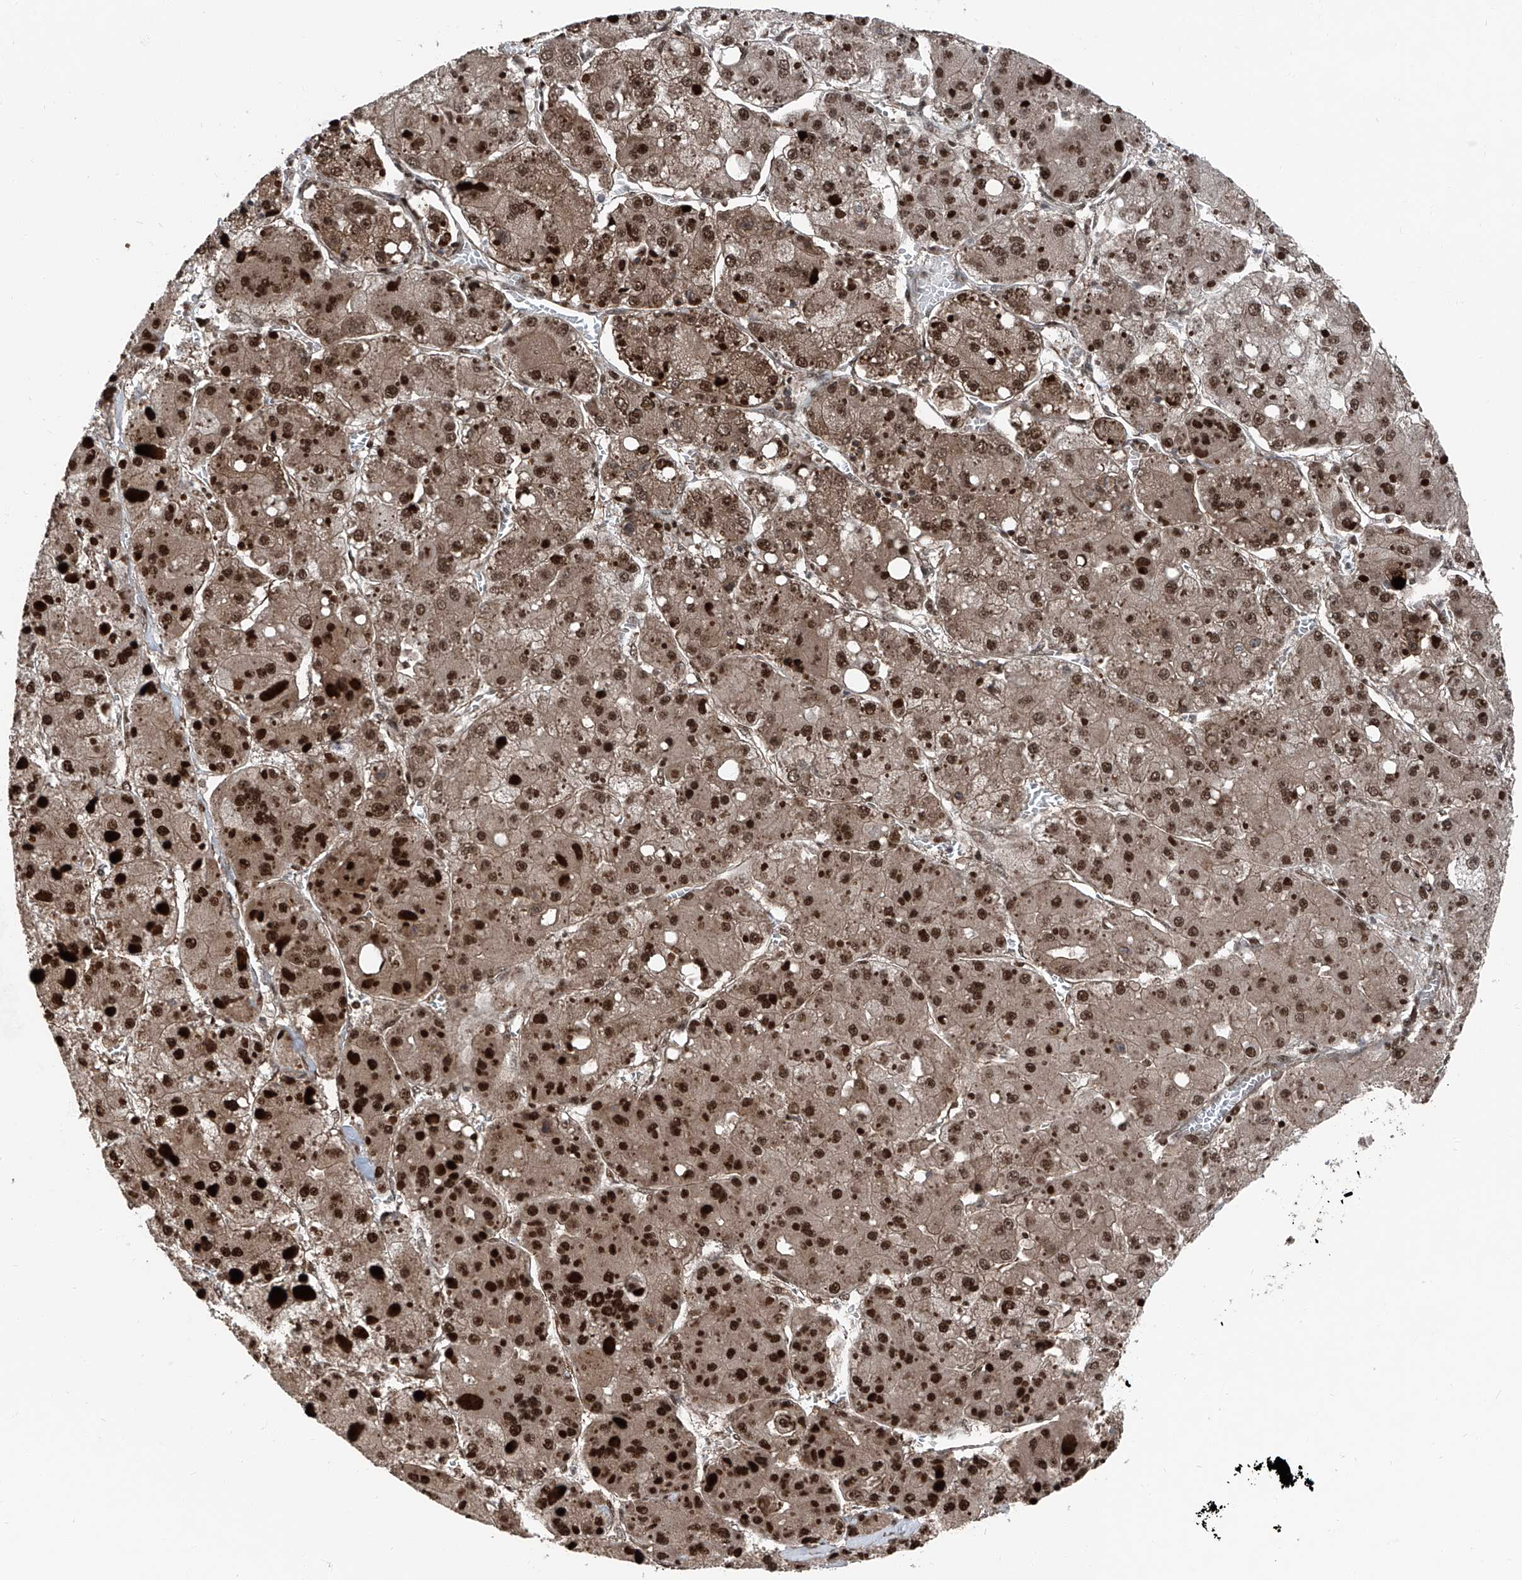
{"staining": {"intensity": "strong", "quantity": ">75%", "location": "nuclear"}, "tissue": "liver cancer", "cell_type": "Tumor cells", "image_type": "cancer", "snomed": [{"axis": "morphology", "description": "Carcinoma, Hepatocellular, NOS"}, {"axis": "topography", "description": "Liver"}], "caption": "Liver cancer (hepatocellular carcinoma) stained with a protein marker exhibits strong staining in tumor cells.", "gene": "FKBP5", "patient": {"sex": "female", "age": 73}}